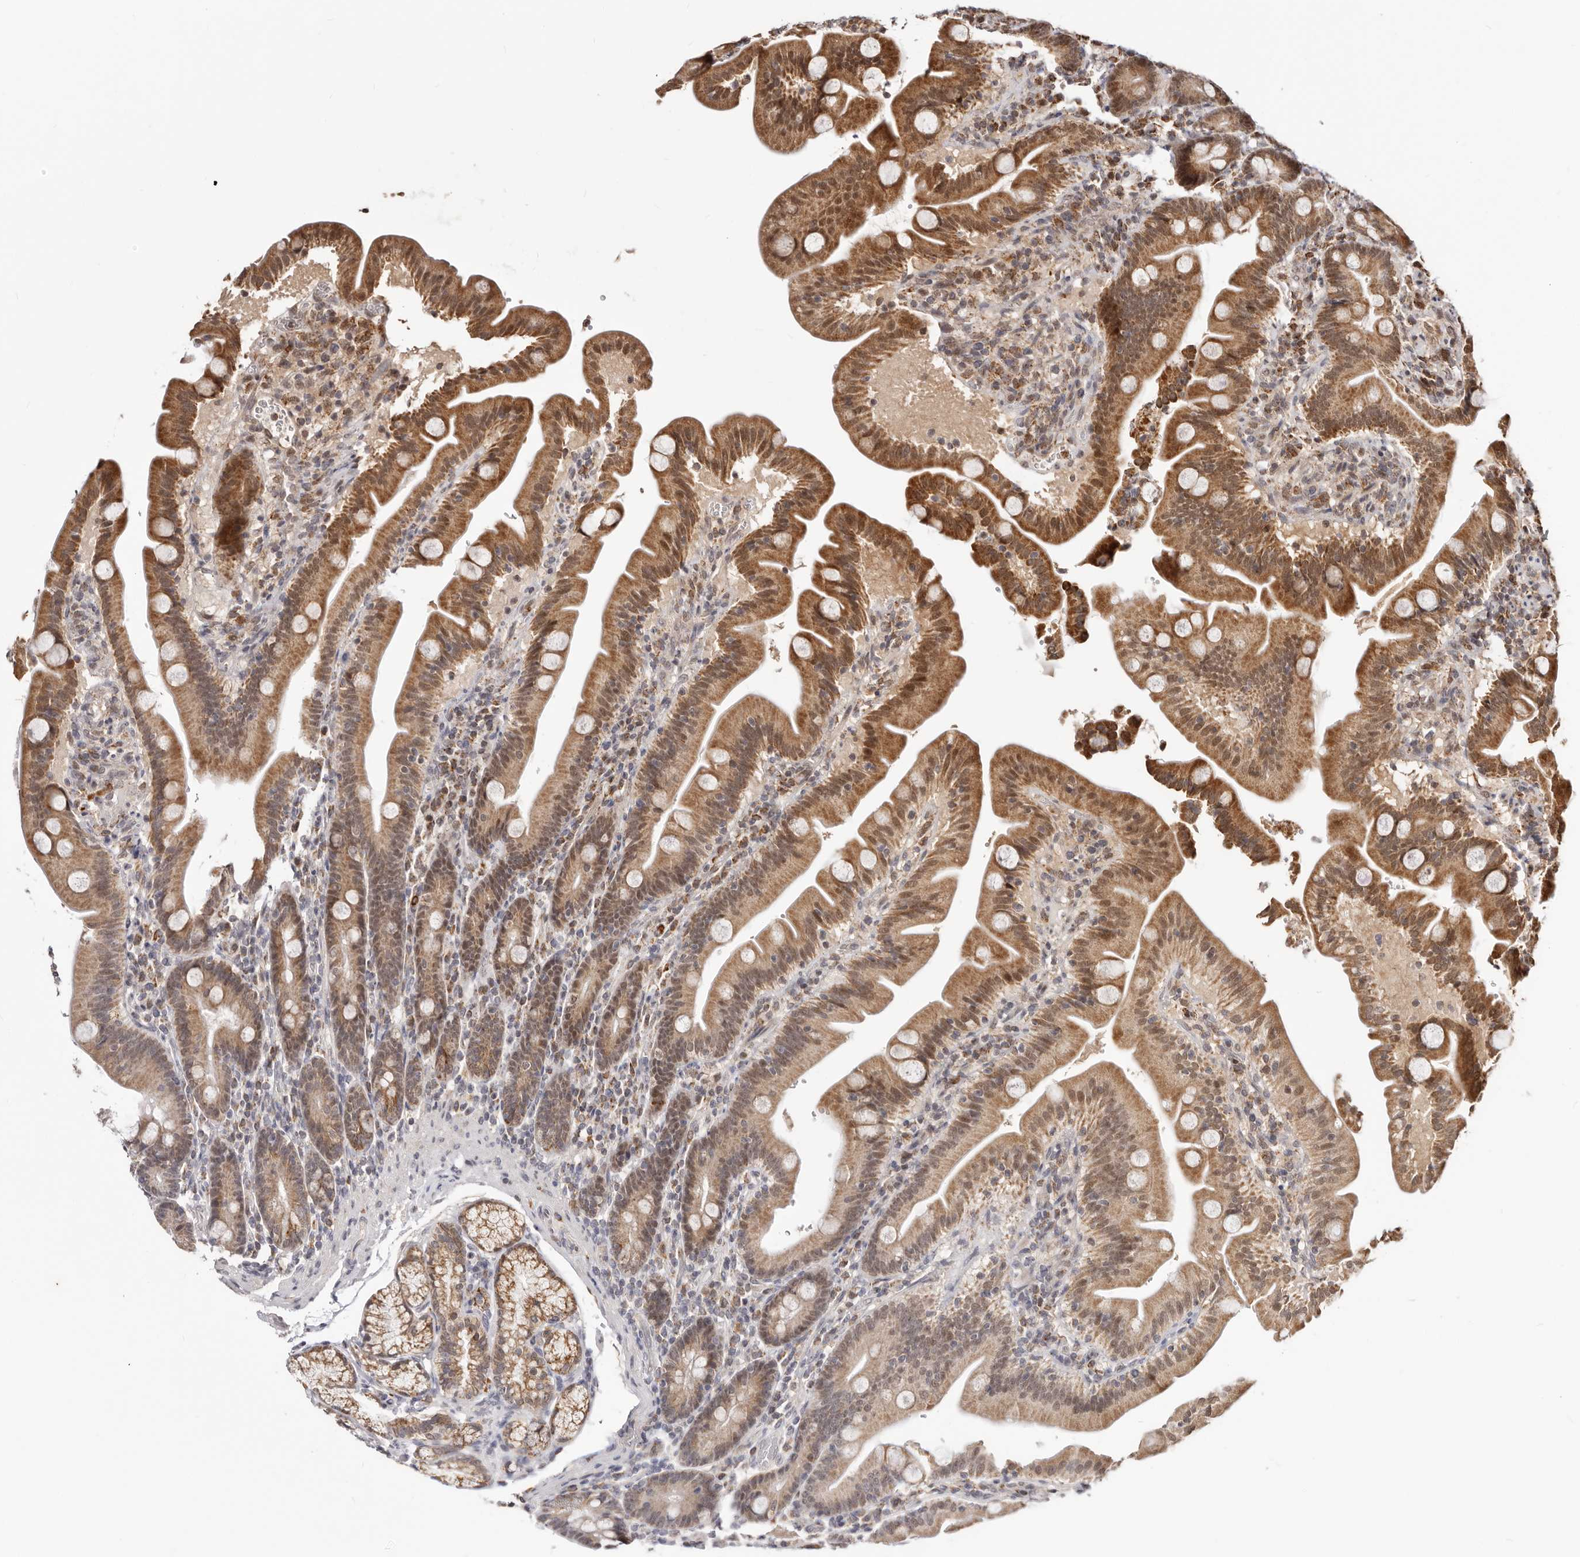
{"staining": {"intensity": "moderate", "quantity": ">75%", "location": "cytoplasmic/membranous,nuclear"}, "tissue": "duodenum", "cell_type": "Glandular cells", "image_type": "normal", "snomed": [{"axis": "morphology", "description": "Normal tissue, NOS"}, {"axis": "topography", "description": "Duodenum"}], "caption": "Immunohistochemical staining of benign duodenum demonstrates medium levels of moderate cytoplasmic/membranous,nuclear staining in about >75% of glandular cells. (Brightfield microscopy of DAB IHC at high magnification).", "gene": "SEC14L1", "patient": {"sex": "male", "age": 54}}